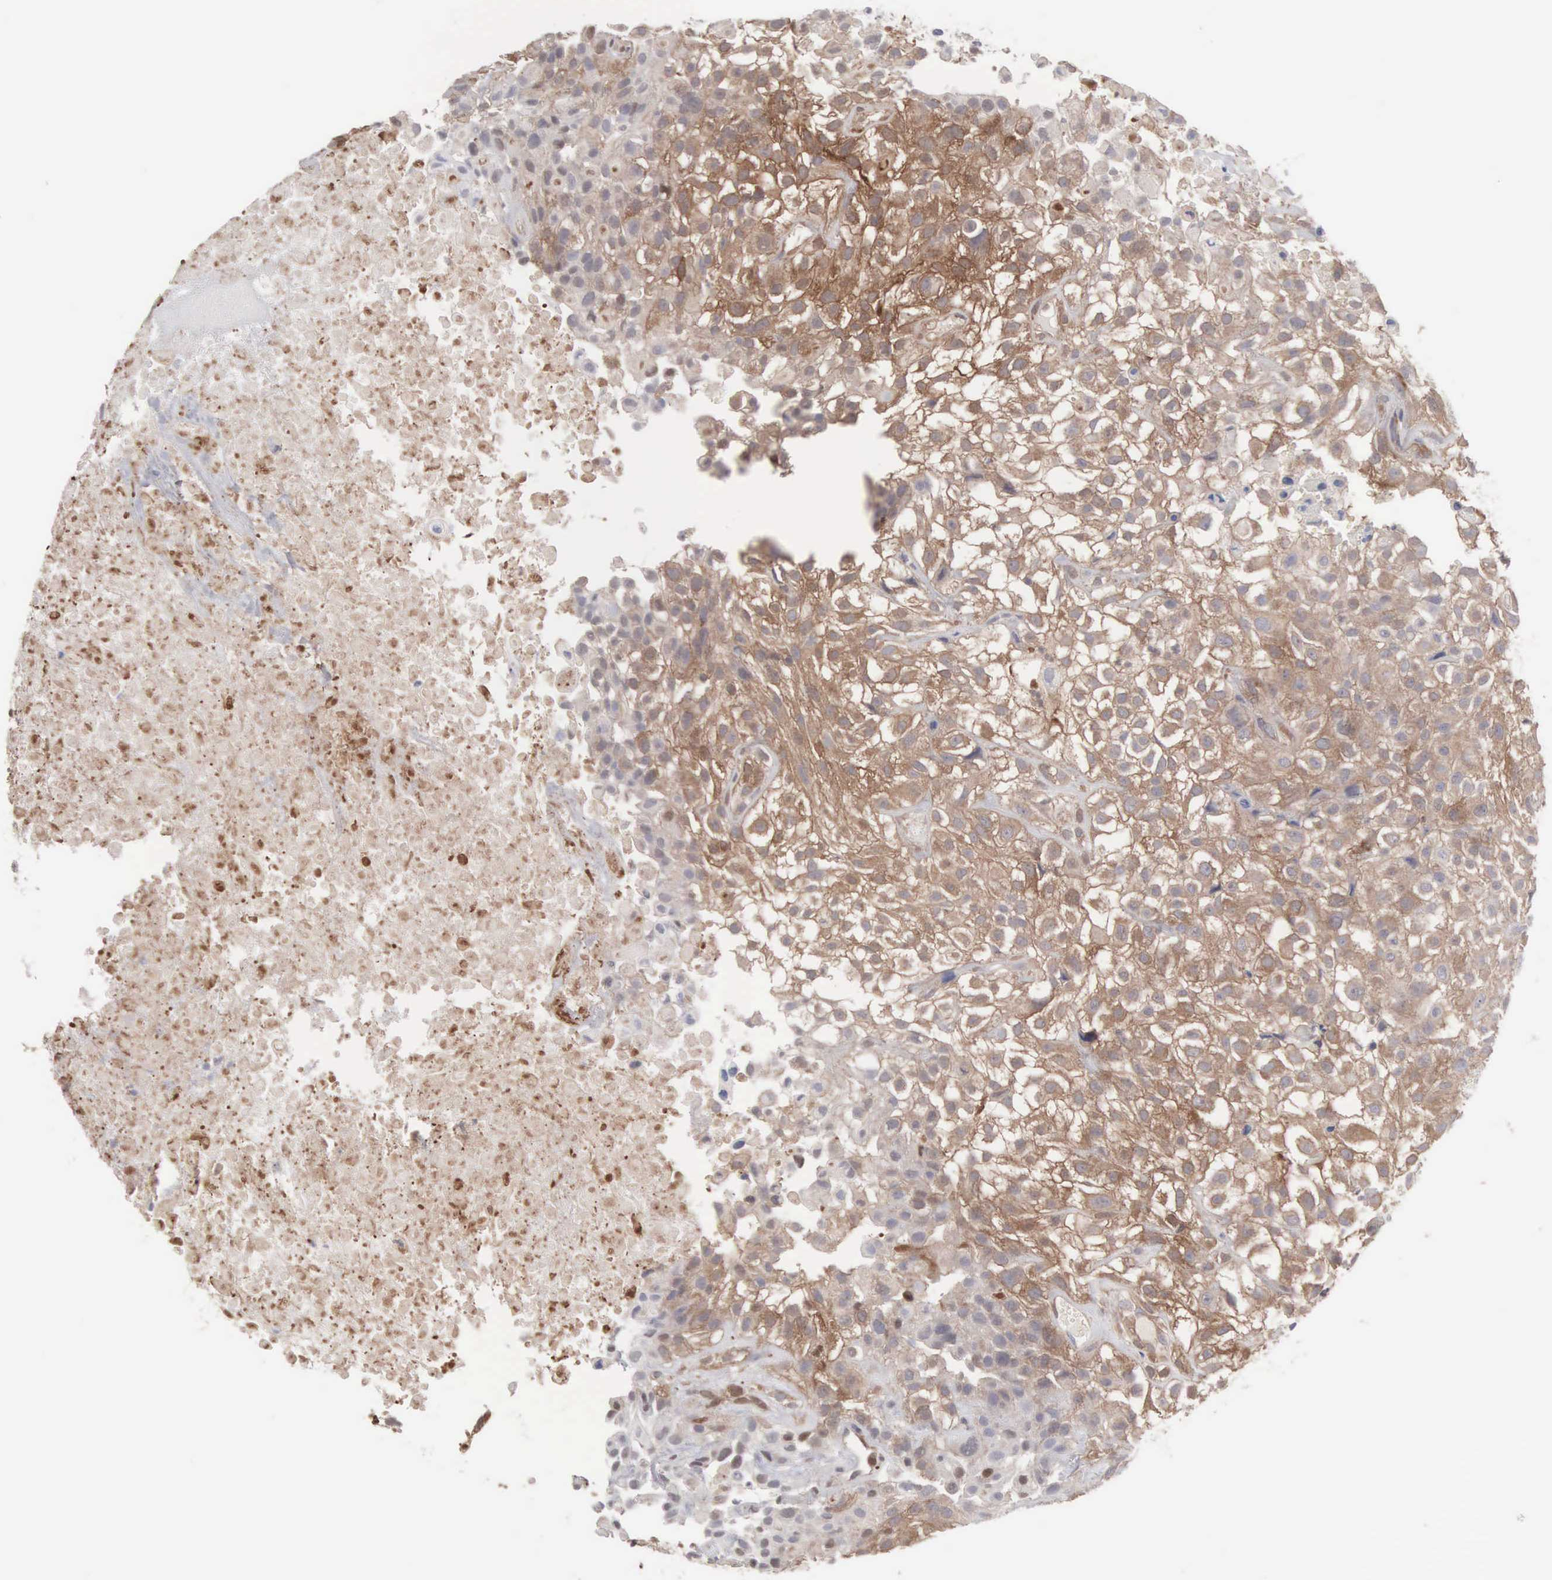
{"staining": {"intensity": "weak", "quantity": "25%-75%", "location": "cytoplasmic/membranous"}, "tissue": "urothelial cancer", "cell_type": "Tumor cells", "image_type": "cancer", "snomed": [{"axis": "morphology", "description": "Urothelial carcinoma, High grade"}, {"axis": "topography", "description": "Urinary bladder"}], "caption": "A high-resolution micrograph shows immunohistochemistry staining of urothelial cancer, which exhibits weak cytoplasmic/membranous expression in about 25%-75% of tumor cells.", "gene": "MTHFD1", "patient": {"sex": "male", "age": 56}}